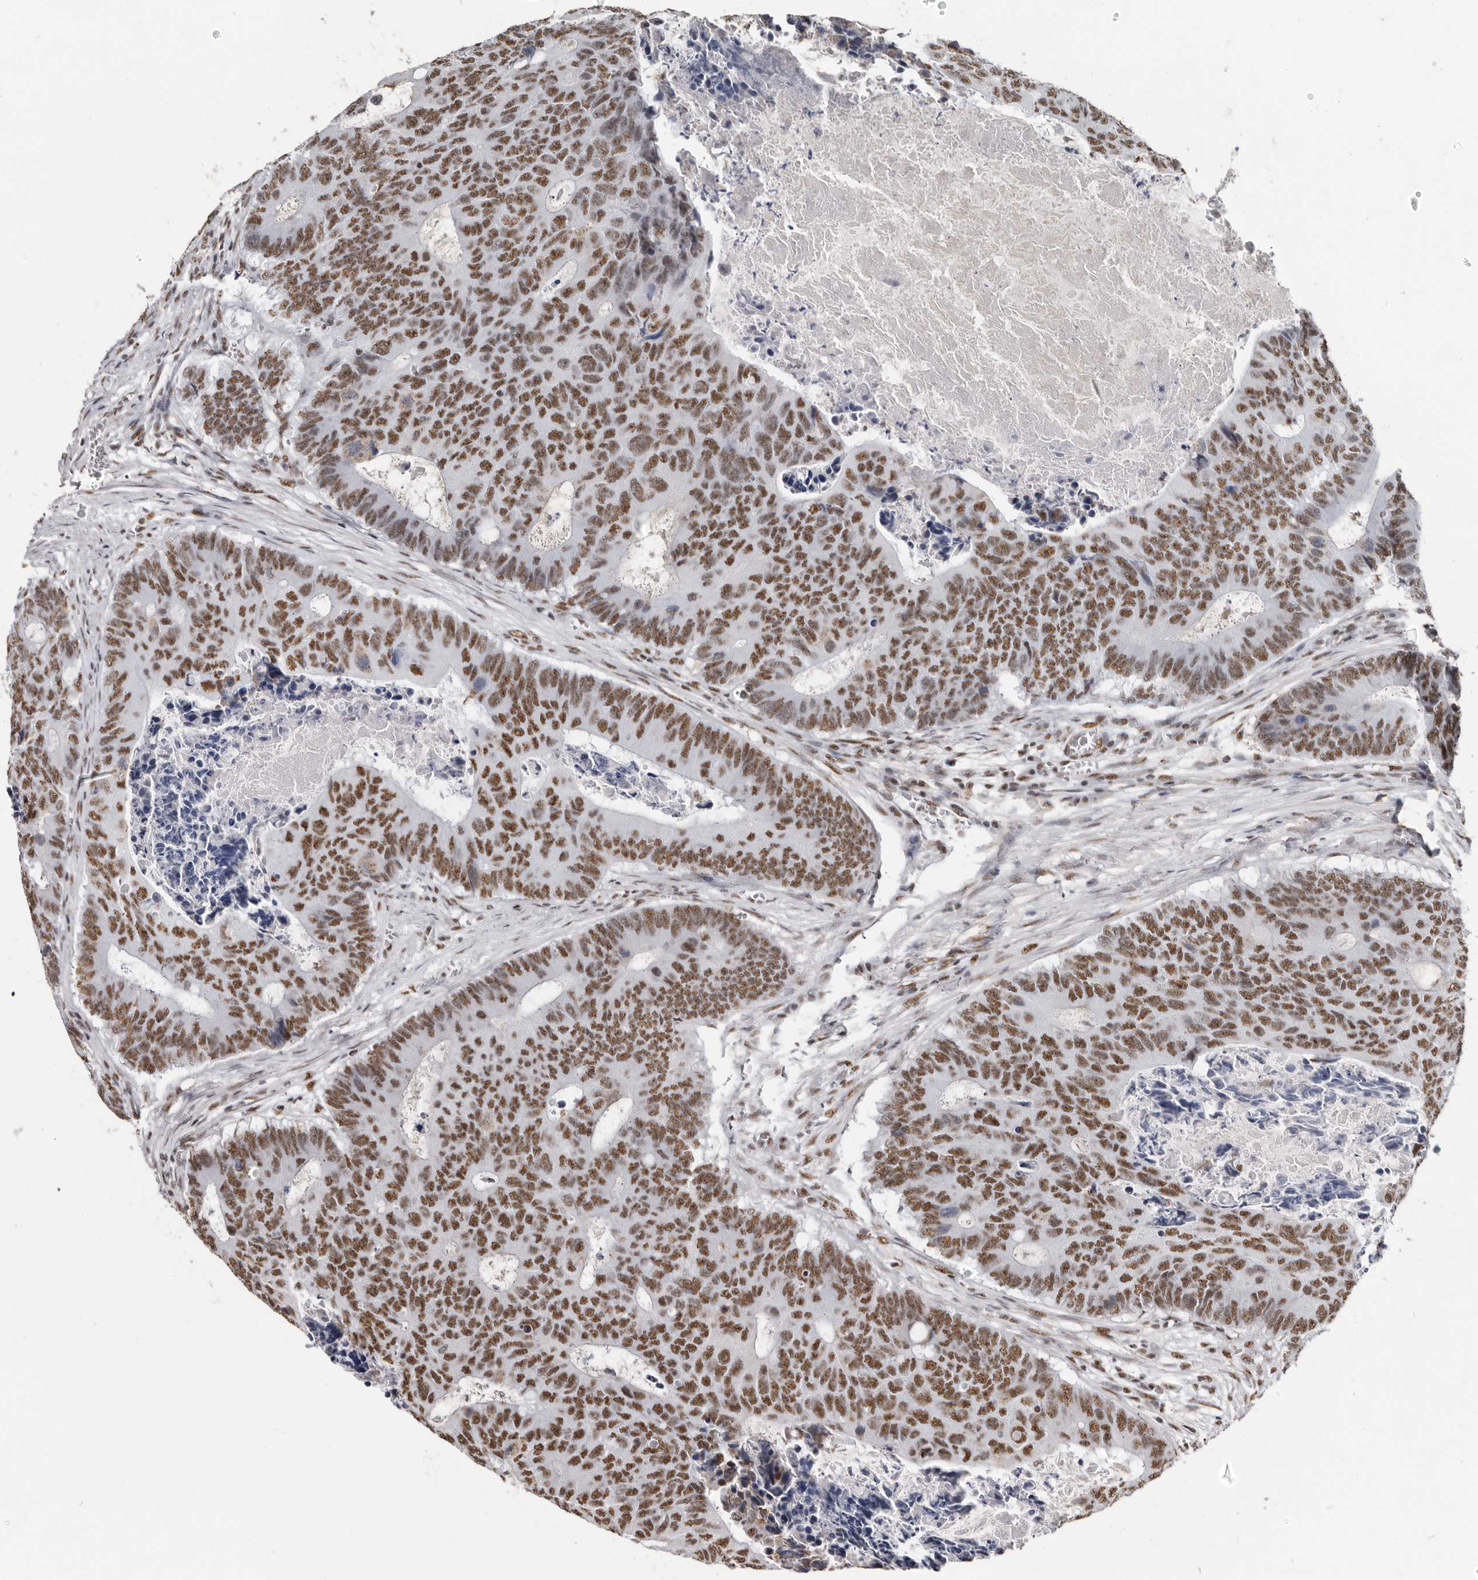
{"staining": {"intensity": "moderate", "quantity": ">75%", "location": "nuclear"}, "tissue": "colorectal cancer", "cell_type": "Tumor cells", "image_type": "cancer", "snomed": [{"axis": "morphology", "description": "Adenocarcinoma, NOS"}, {"axis": "topography", "description": "Colon"}], "caption": "Approximately >75% of tumor cells in colorectal adenocarcinoma demonstrate moderate nuclear protein staining as visualized by brown immunohistochemical staining.", "gene": "SCAF4", "patient": {"sex": "male", "age": 87}}